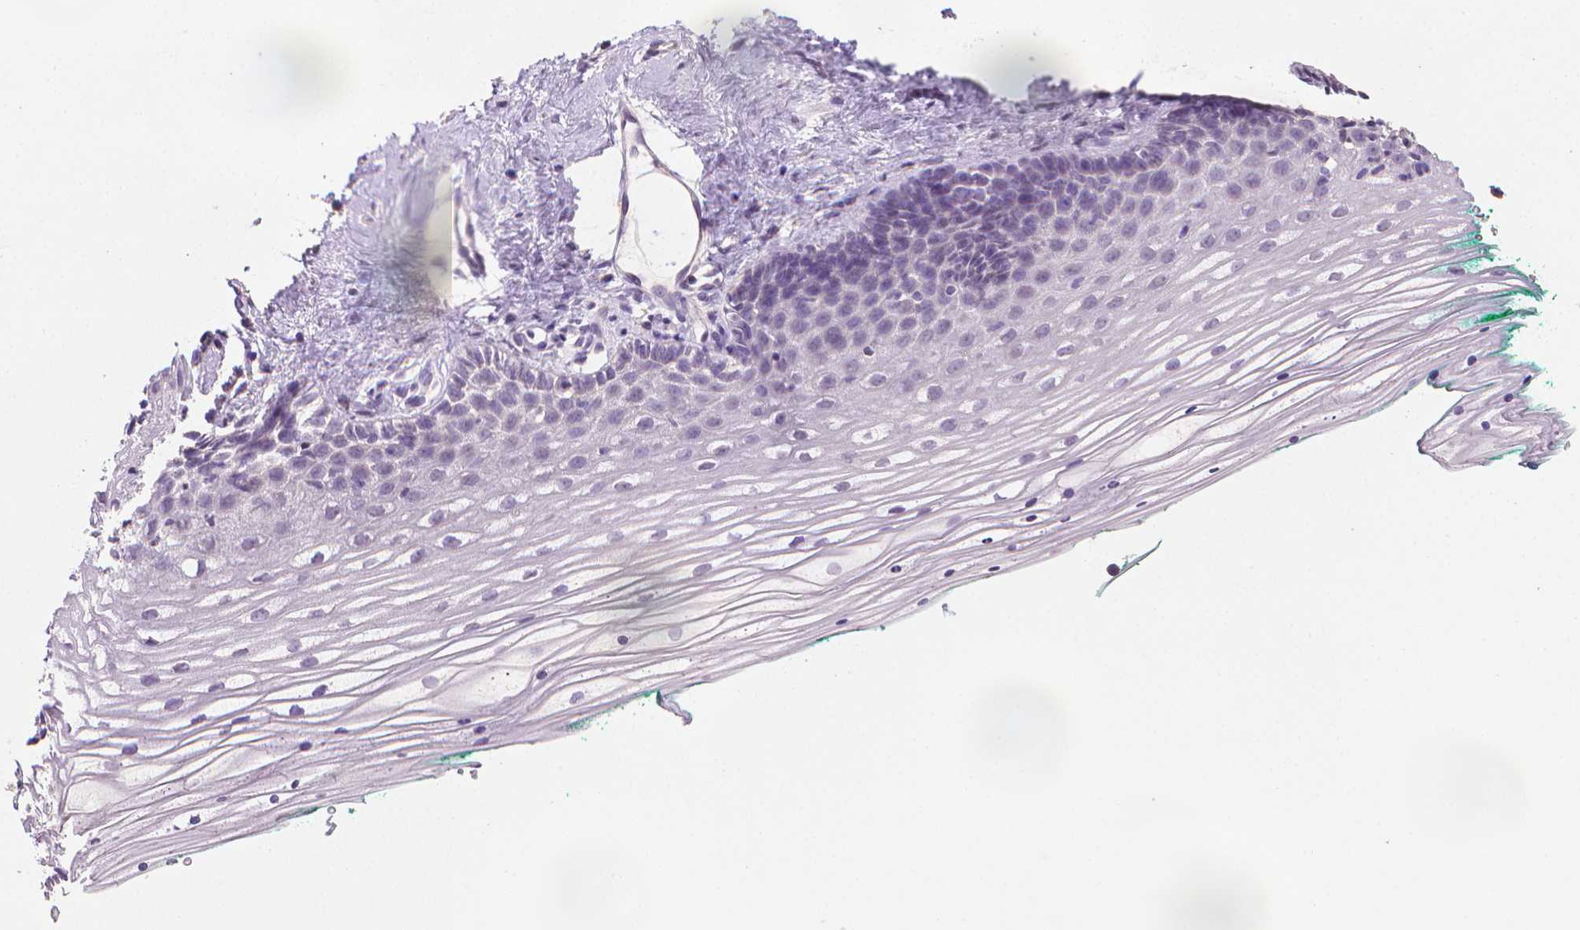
{"staining": {"intensity": "negative", "quantity": "none", "location": "none"}, "tissue": "vagina", "cell_type": "Squamous epithelial cells", "image_type": "normal", "snomed": [{"axis": "morphology", "description": "Normal tissue, NOS"}, {"axis": "topography", "description": "Vagina"}], "caption": "IHC photomicrograph of benign vagina: vagina stained with DAB (3,3'-diaminobenzidine) demonstrates no significant protein positivity in squamous epithelial cells. The staining is performed using DAB brown chromogen with nuclei counter-stained in using hematoxylin.", "gene": "CATIP", "patient": {"sex": "female", "age": 42}}